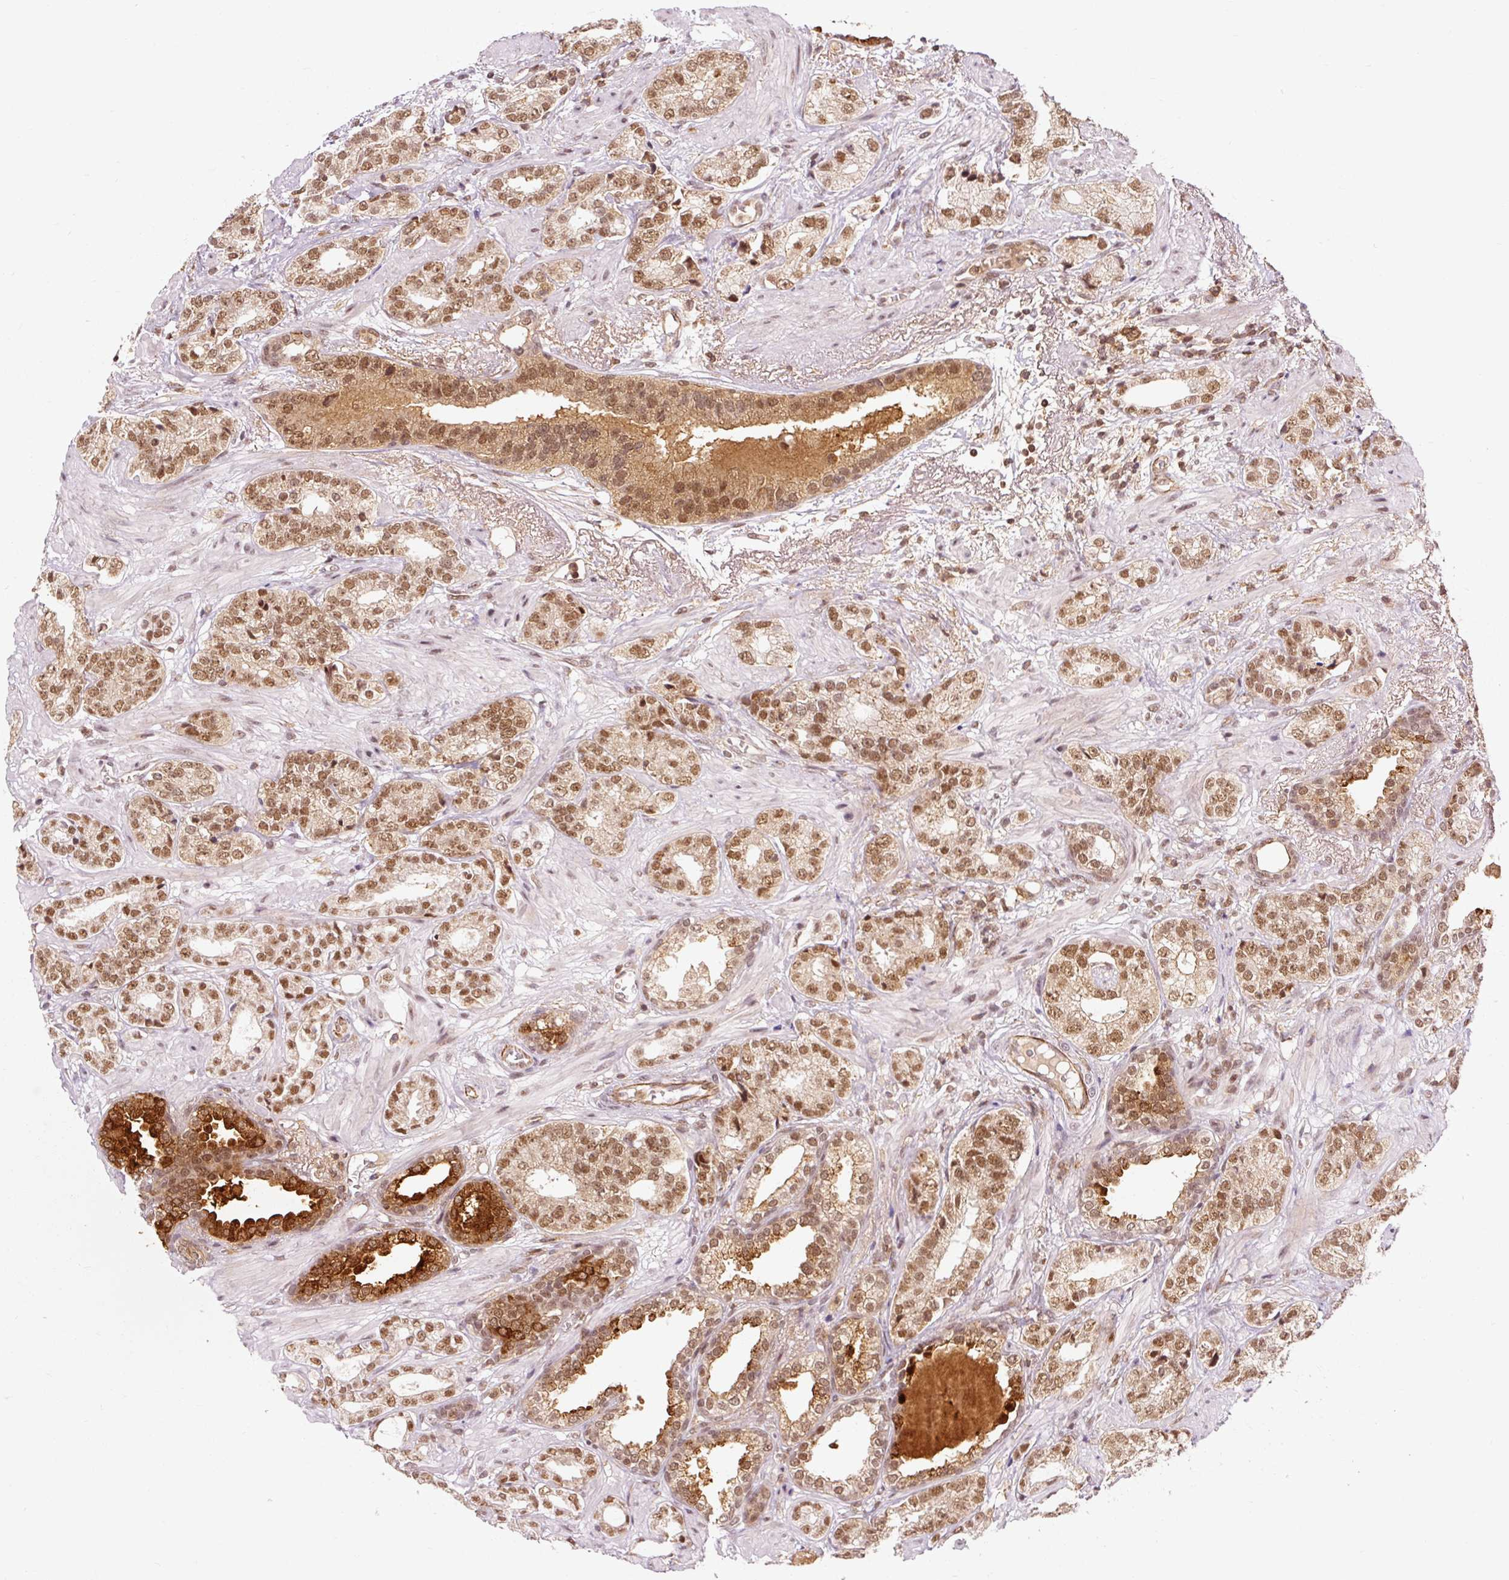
{"staining": {"intensity": "moderate", "quantity": ">75%", "location": "nuclear"}, "tissue": "prostate cancer", "cell_type": "Tumor cells", "image_type": "cancer", "snomed": [{"axis": "morphology", "description": "Adenocarcinoma, High grade"}, {"axis": "topography", "description": "Prostate"}], "caption": "Immunohistochemical staining of prostate cancer displays medium levels of moderate nuclear positivity in approximately >75% of tumor cells.", "gene": "CSTF1", "patient": {"sex": "male", "age": 71}}